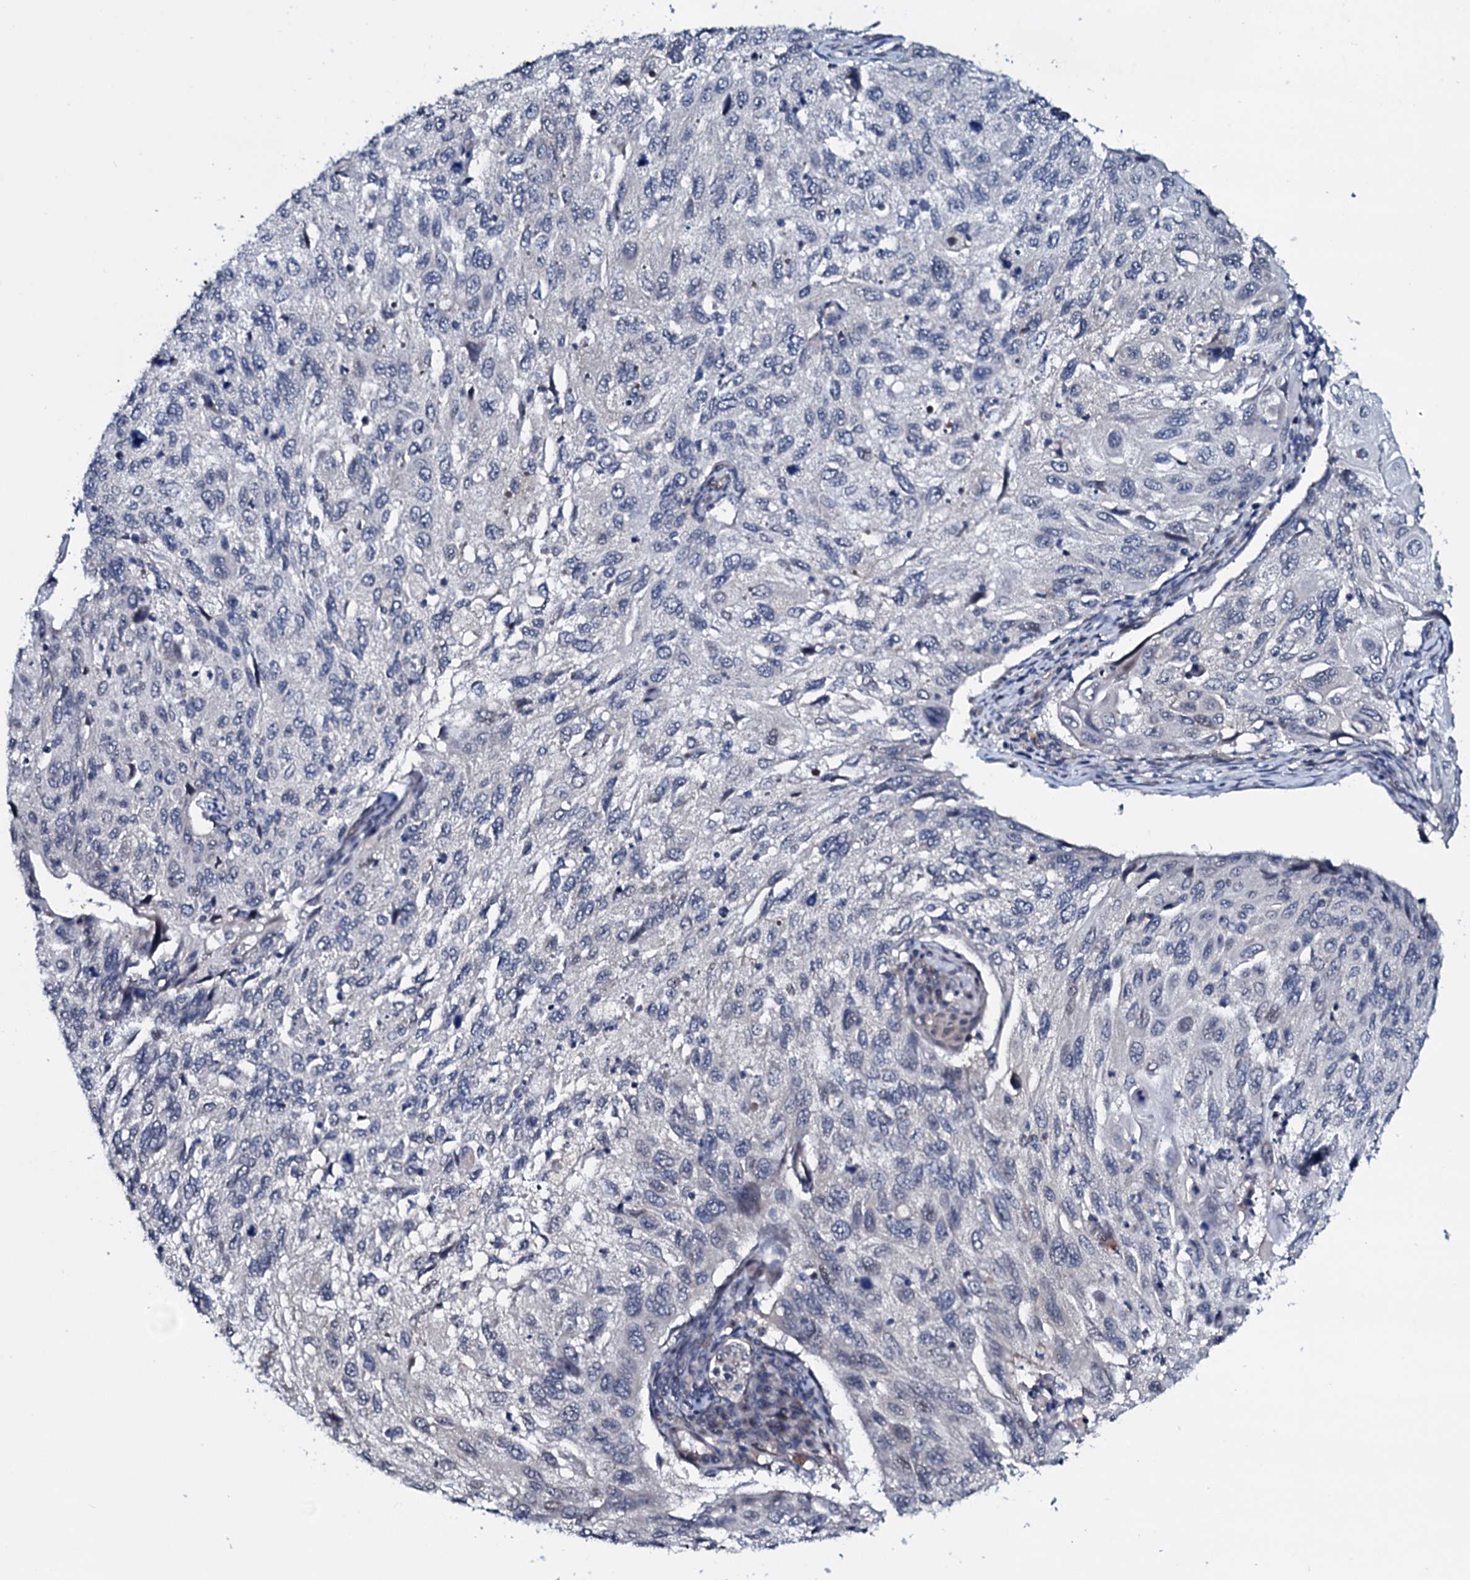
{"staining": {"intensity": "negative", "quantity": "none", "location": "none"}, "tissue": "cervical cancer", "cell_type": "Tumor cells", "image_type": "cancer", "snomed": [{"axis": "morphology", "description": "Squamous cell carcinoma, NOS"}, {"axis": "topography", "description": "Cervix"}], "caption": "Immunohistochemical staining of squamous cell carcinoma (cervical) reveals no significant positivity in tumor cells. (DAB (3,3'-diaminobenzidine) immunohistochemistry with hematoxylin counter stain).", "gene": "OGFOD2", "patient": {"sex": "female", "age": 70}}